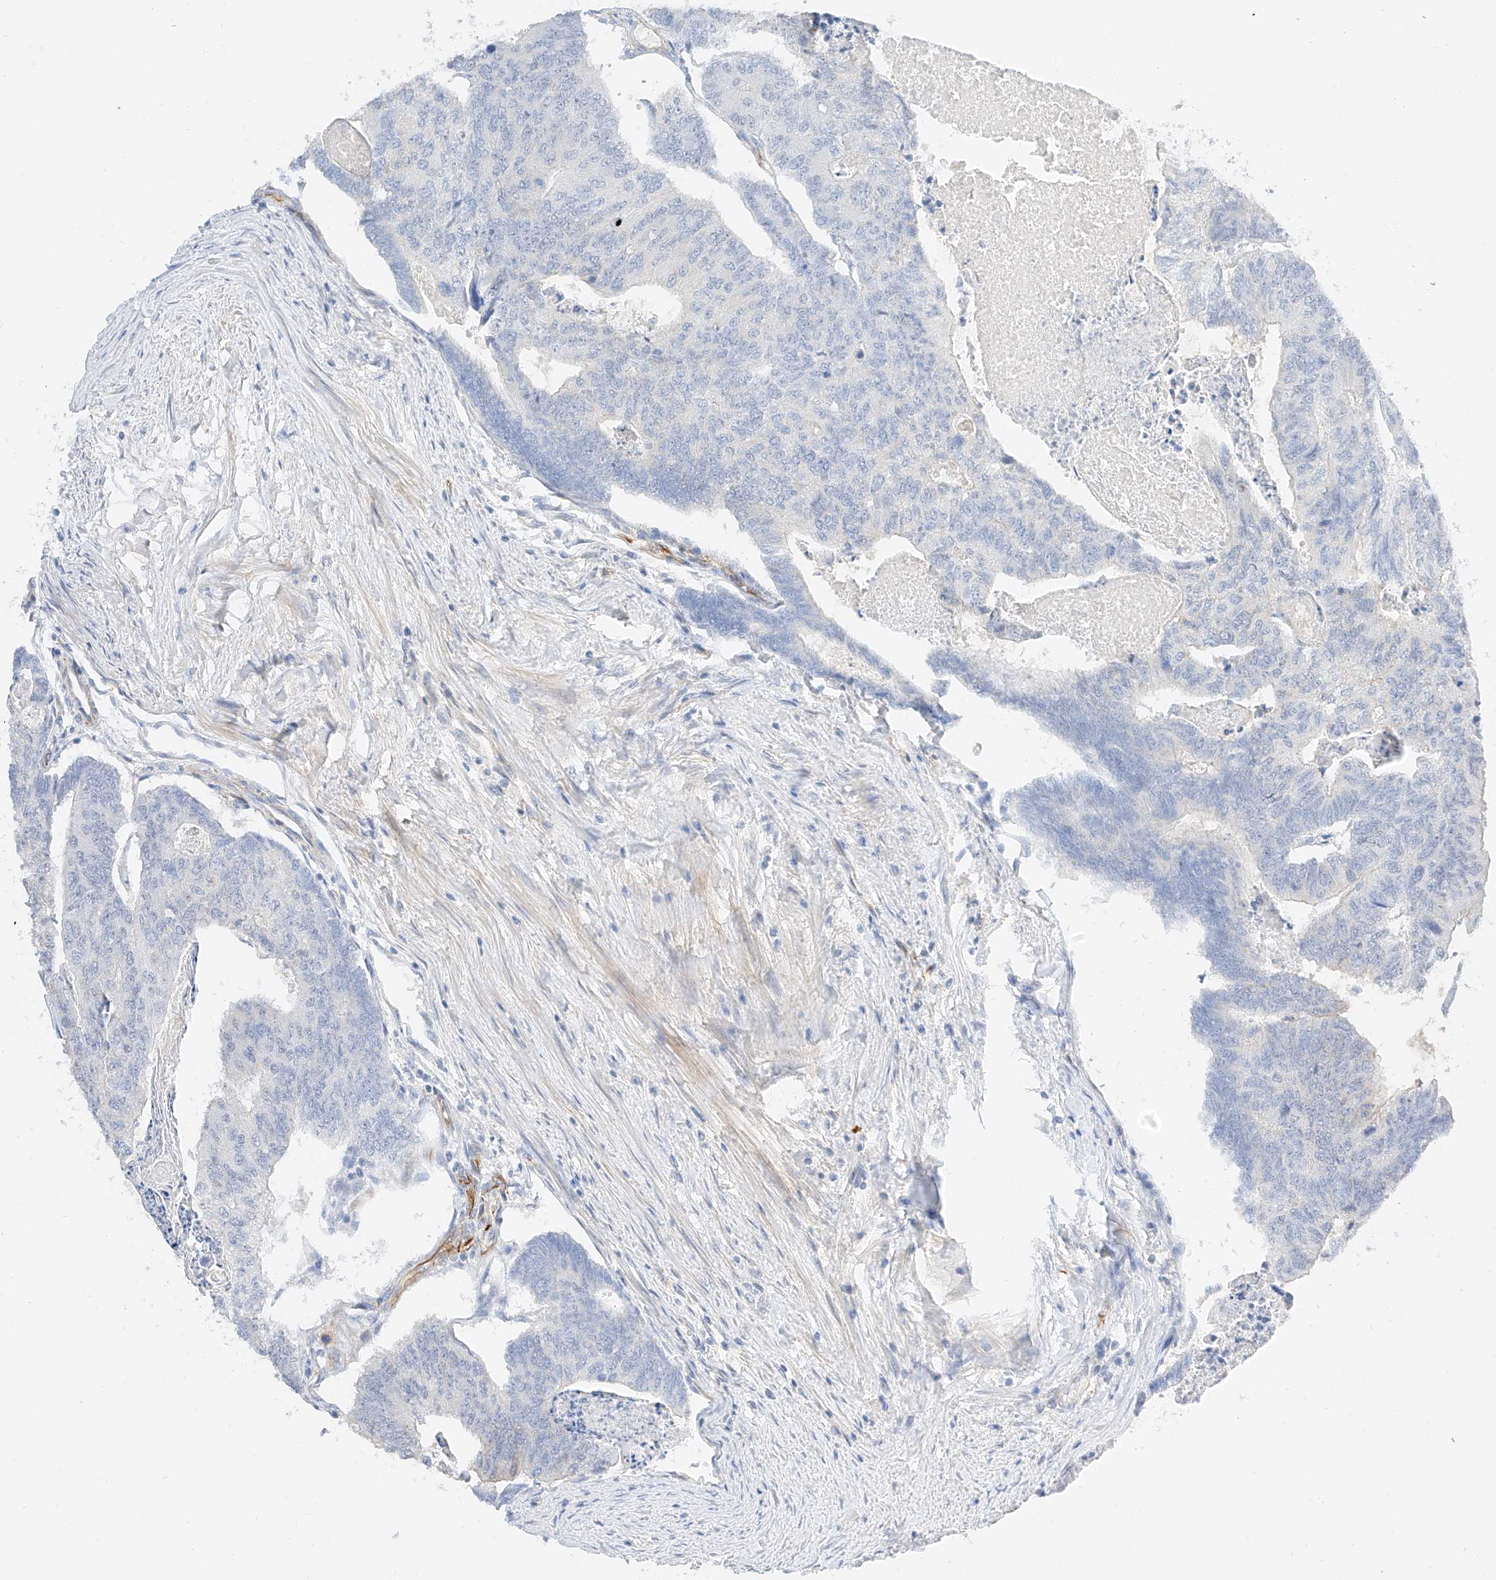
{"staining": {"intensity": "negative", "quantity": "none", "location": "none"}, "tissue": "colorectal cancer", "cell_type": "Tumor cells", "image_type": "cancer", "snomed": [{"axis": "morphology", "description": "Adenocarcinoma, NOS"}, {"axis": "topography", "description": "Colon"}], "caption": "Immunohistochemical staining of human colorectal cancer (adenocarcinoma) demonstrates no significant expression in tumor cells.", "gene": "CDCP2", "patient": {"sex": "female", "age": 67}}